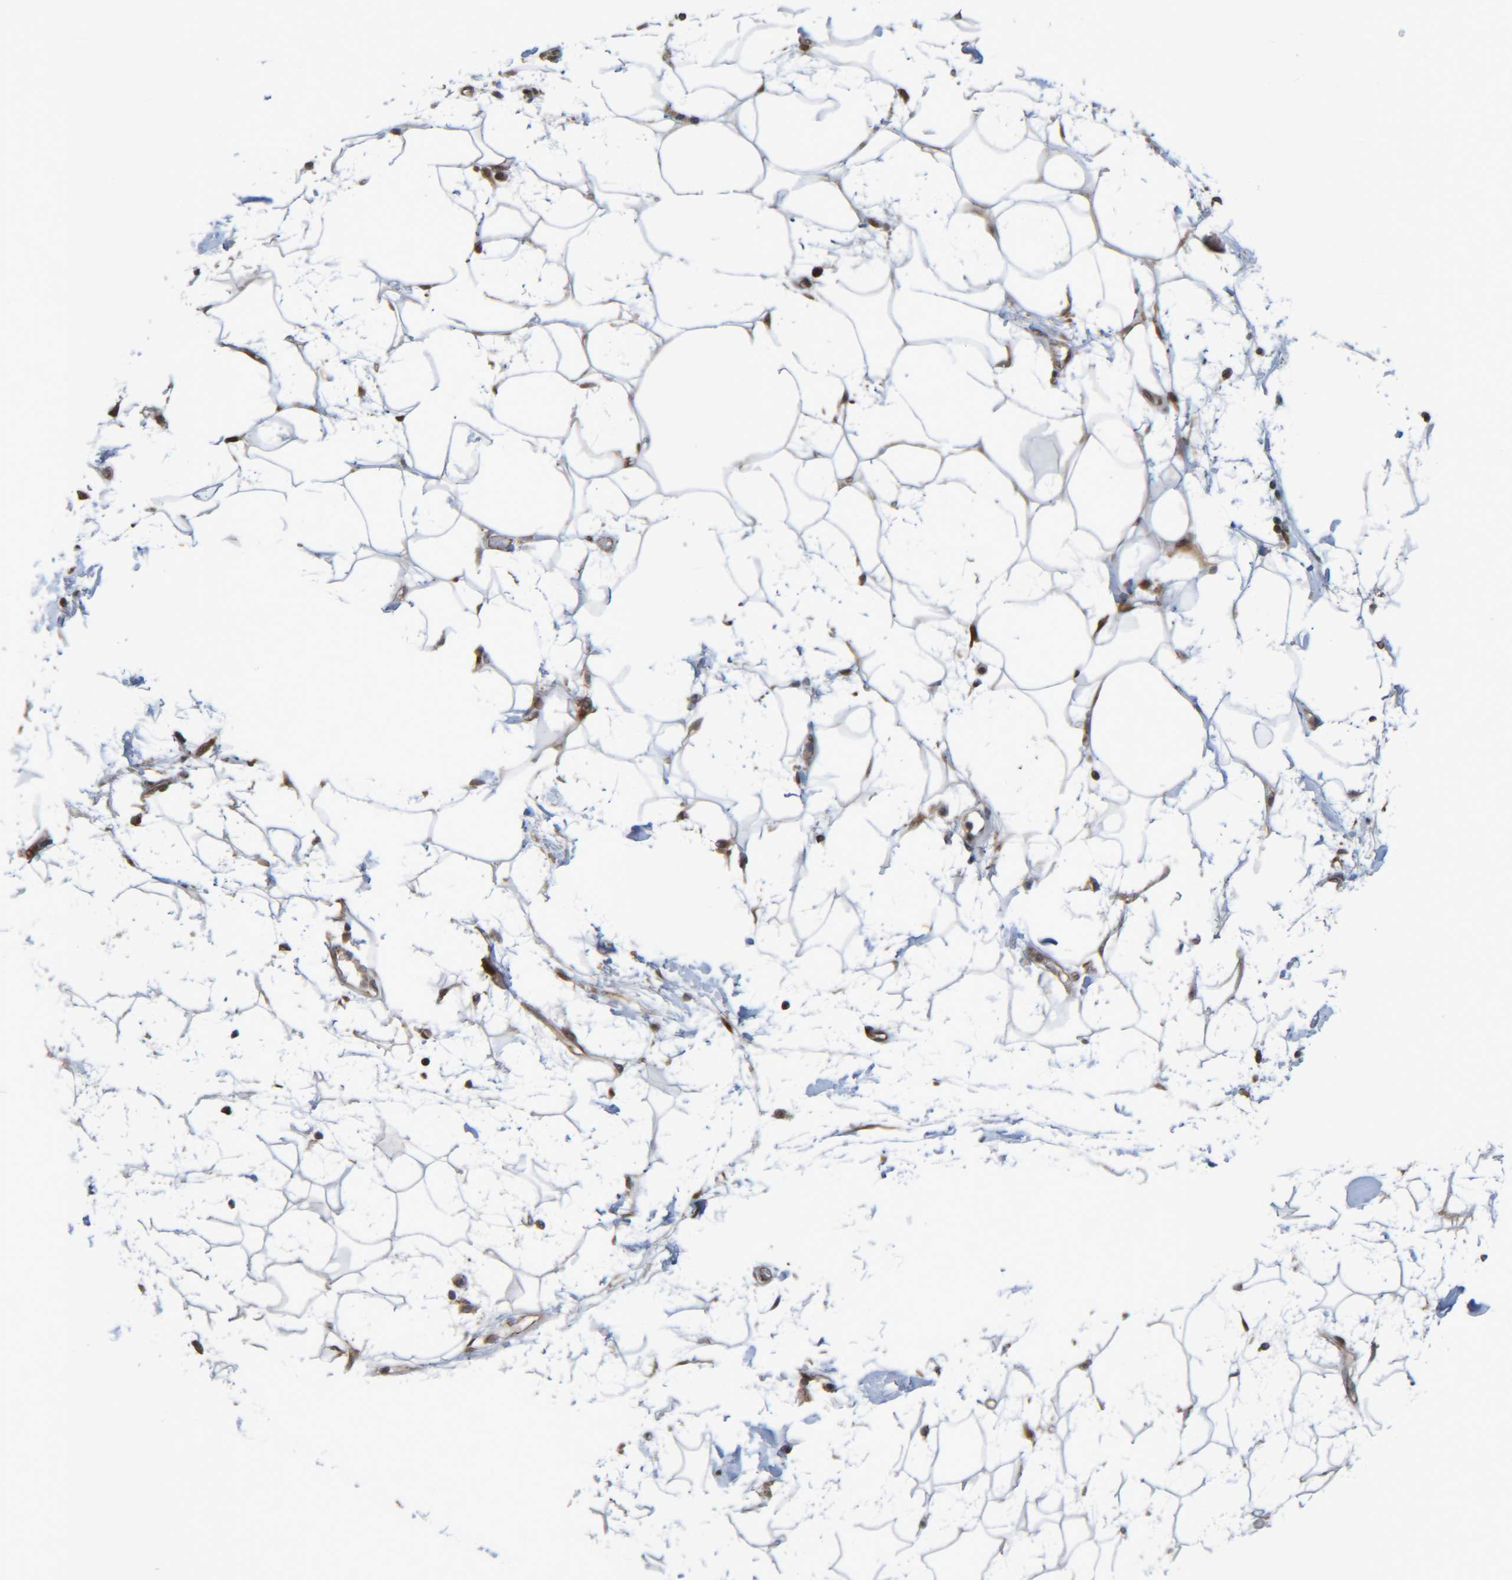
{"staining": {"intensity": "moderate", "quantity": "<25%", "location": "cytoplasmic/membranous"}, "tissue": "adipose tissue", "cell_type": "Adipocytes", "image_type": "normal", "snomed": [{"axis": "morphology", "description": "Normal tissue, NOS"}, {"axis": "morphology", "description": "Adenocarcinoma, NOS"}, {"axis": "topography", "description": "Duodenum"}, {"axis": "topography", "description": "Peripheral nerve tissue"}], "caption": "Adipocytes show moderate cytoplasmic/membranous positivity in about <25% of cells in normal adipose tissue.", "gene": "CCDC57", "patient": {"sex": "female", "age": 60}}